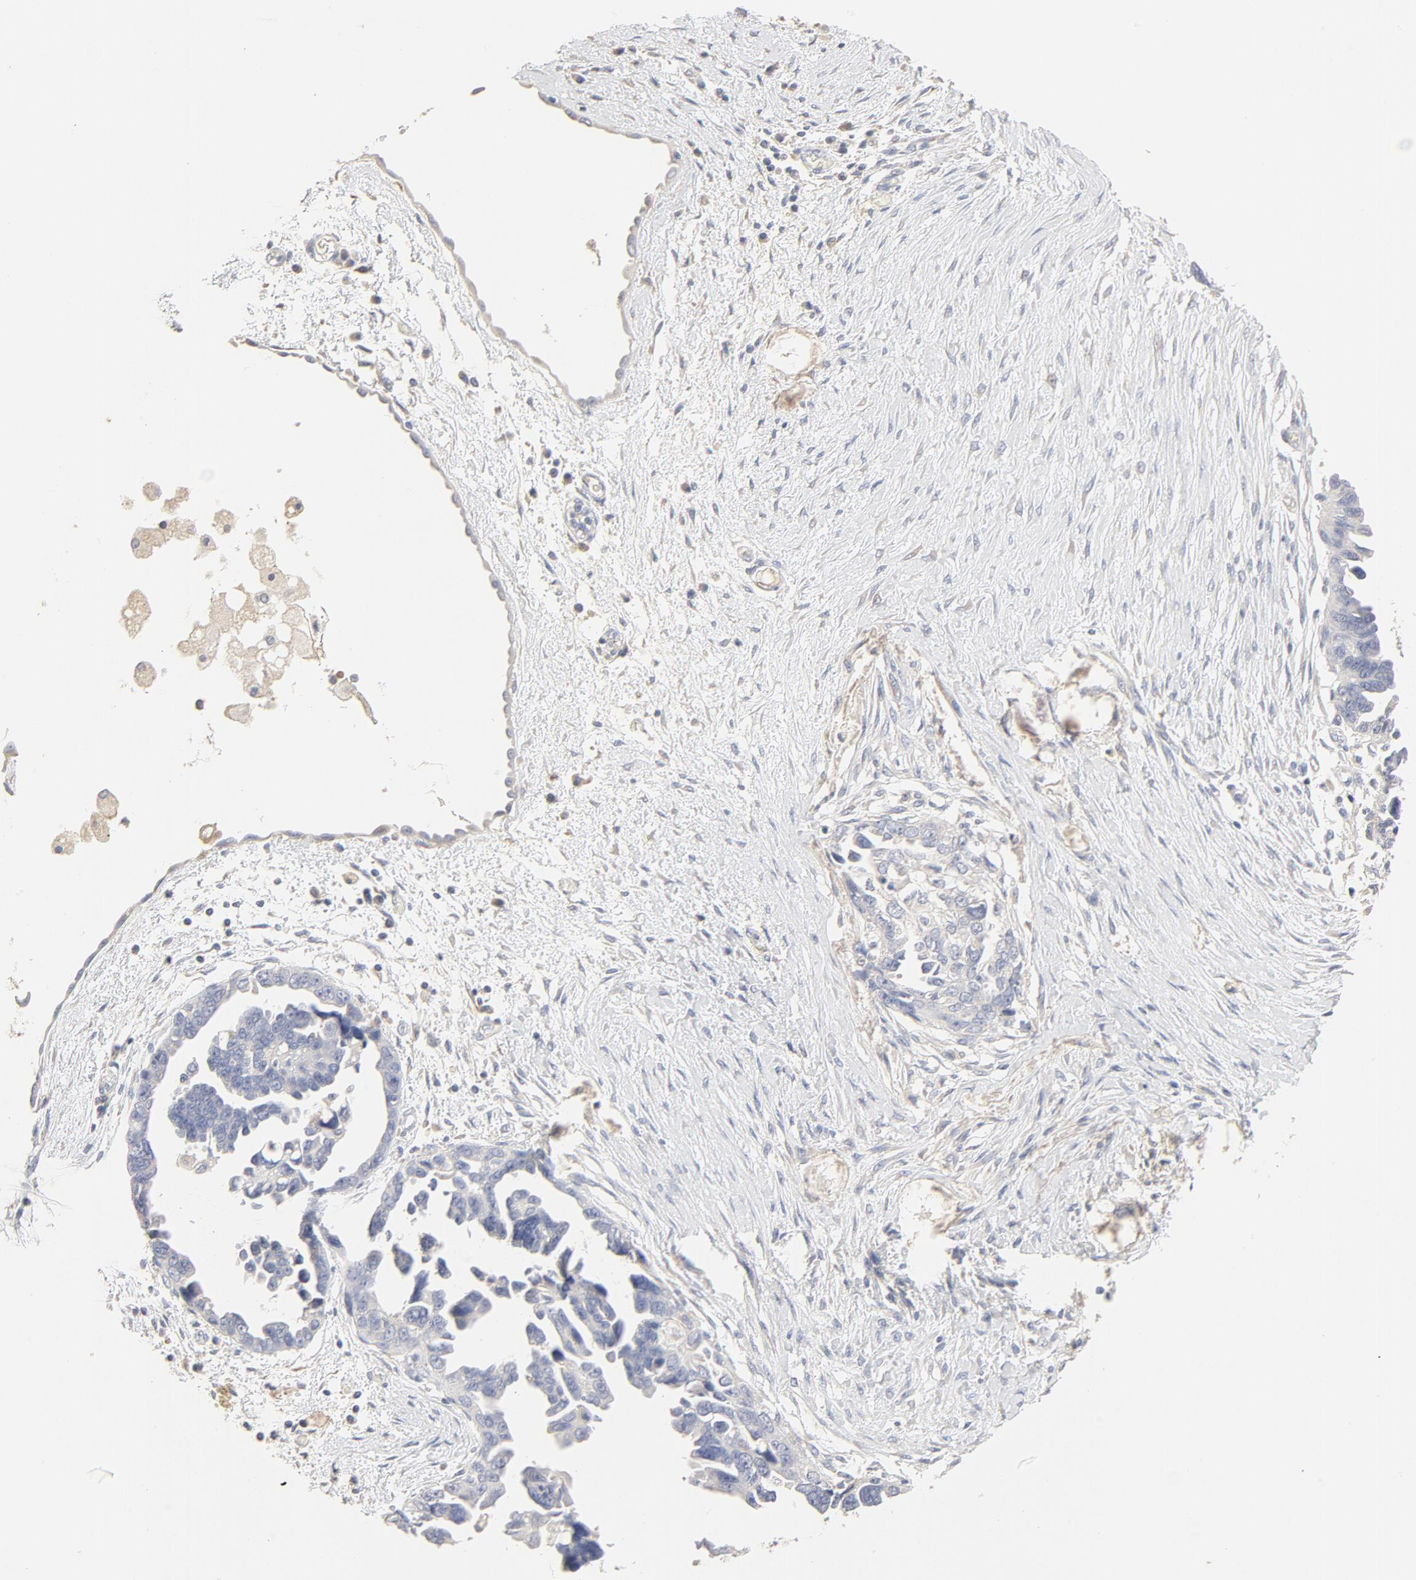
{"staining": {"intensity": "negative", "quantity": "none", "location": "none"}, "tissue": "ovarian cancer", "cell_type": "Tumor cells", "image_type": "cancer", "snomed": [{"axis": "morphology", "description": "Cystadenocarcinoma, serous, NOS"}, {"axis": "topography", "description": "Ovary"}], "caption": "This photomicrograph is of ovarian cancer stained with IHC to label a protein in brown with the nuclei are counter-stained blue. There is no staining in tumor cells.", "gene": "FCGBP", "patient": {"sex": "female", "age": 63}}